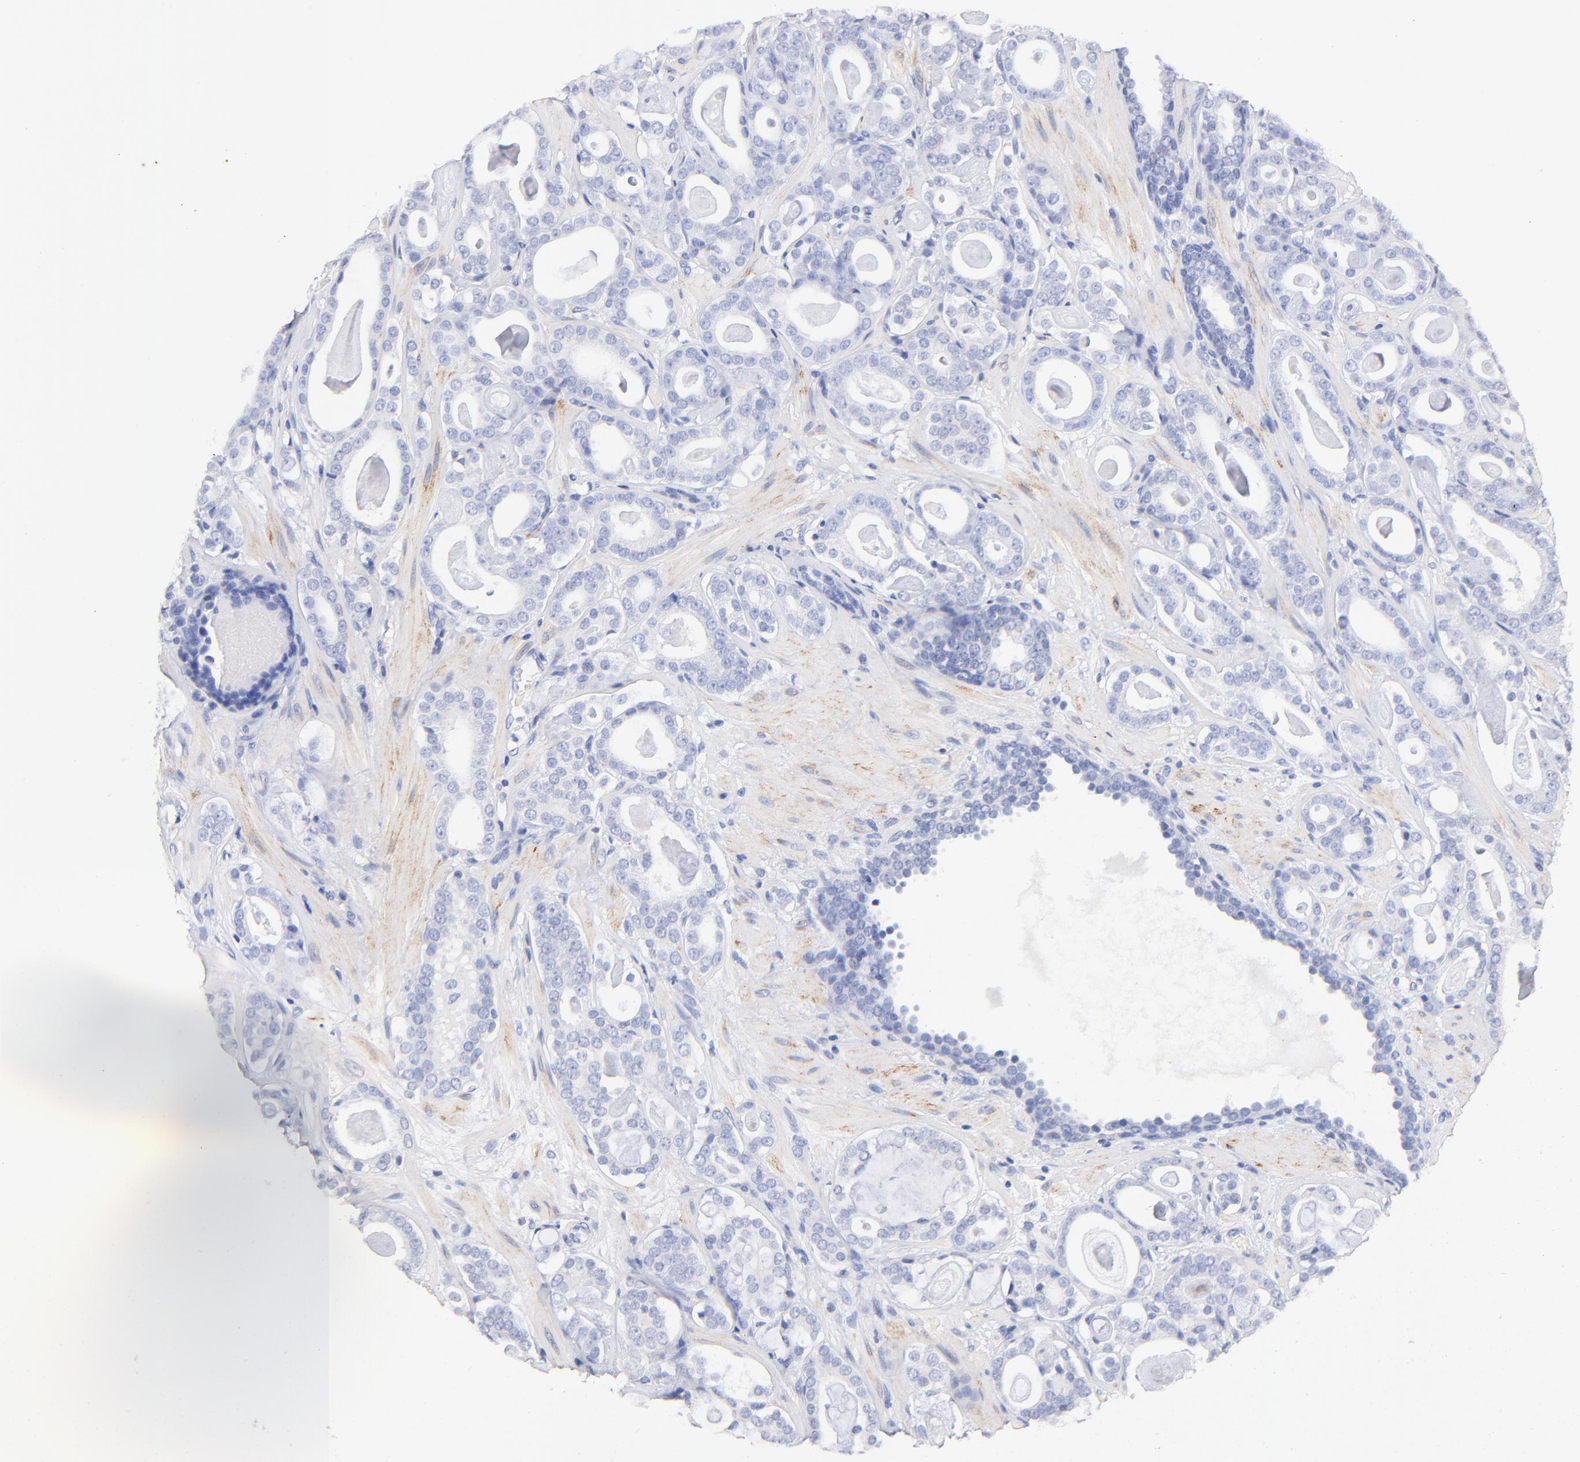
{"staining": {"intensity": "negative", "quantity": "none", "location": "none"}, "tissue": "prostate cancer", "cell_type": "Tumor cells", "image_type": "cancer", "snomed": [{"axis": "morphology", "description": "Adenocarcinoma, Low grade"}, {"axis": "topography", "description": "Prostate"}], "caption": "Immunohistochemistry (IHC) histopathology image of human low-grade adenocarcinoma (prostate) stained for a protein (brown), which exhibits no staining in tumor cells.", "gene": "HORMAD2", "patient": {"sex": "male", "age": 57}}